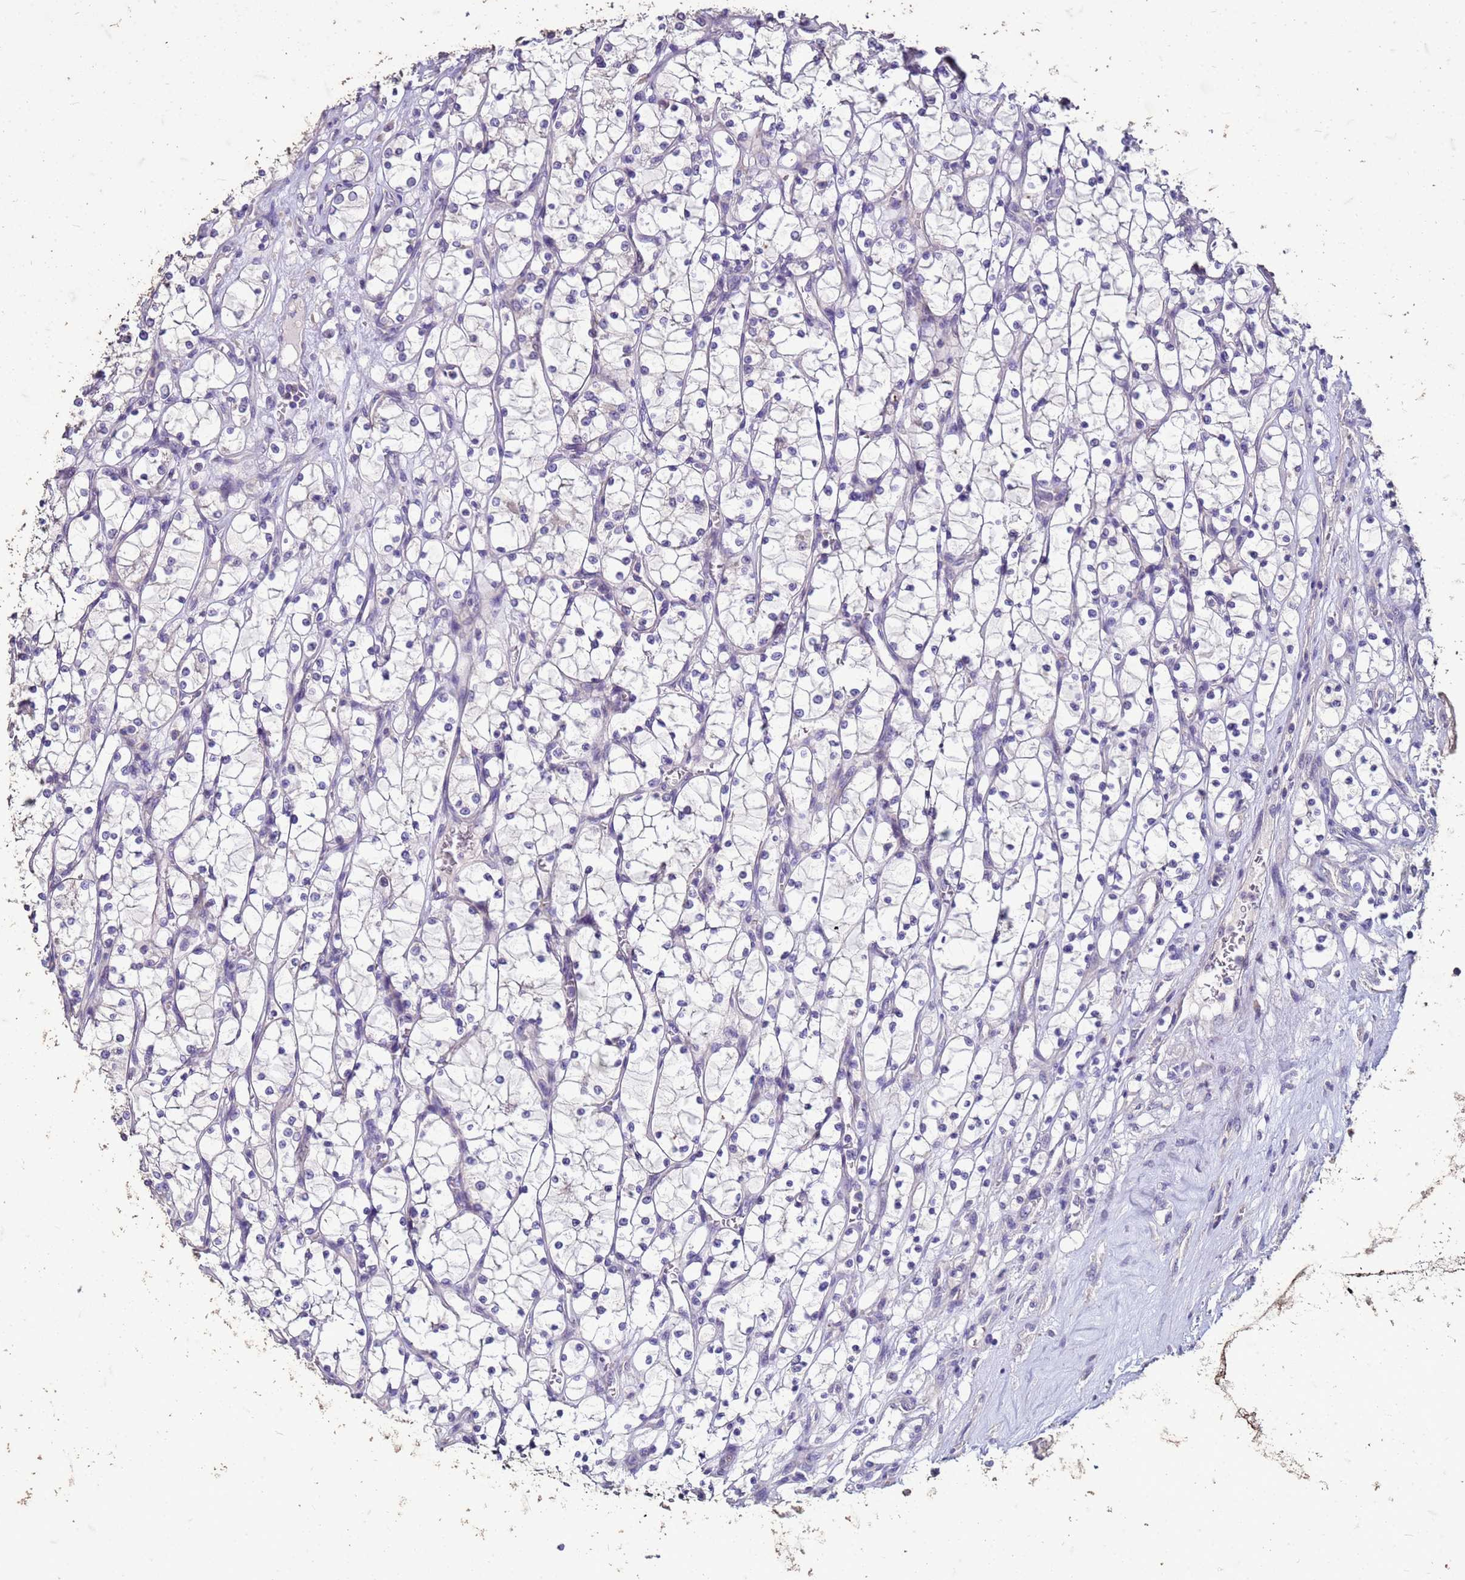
{"staining": {"intensity": "negative", "quantity": "none", "location": "none"}, "tissue": "renal cancer", "cell_type": "Tumor cells", "image_type": "cancer", "snomed": [{"axis": "morphology", "description": "Adenocarcinoma, NOS"}, {"axis": "topography", "description": "Kidney"}], "caption": "Adenocarcinoma (renal) was stained to show a protein in brown. There is no significant expression in tumor cells. (Immunohistochemistry (ihc), brightfield microscopy, high magnification).", "gene": "FAM184B", "patient": {"sex": "female", "age": 69}}